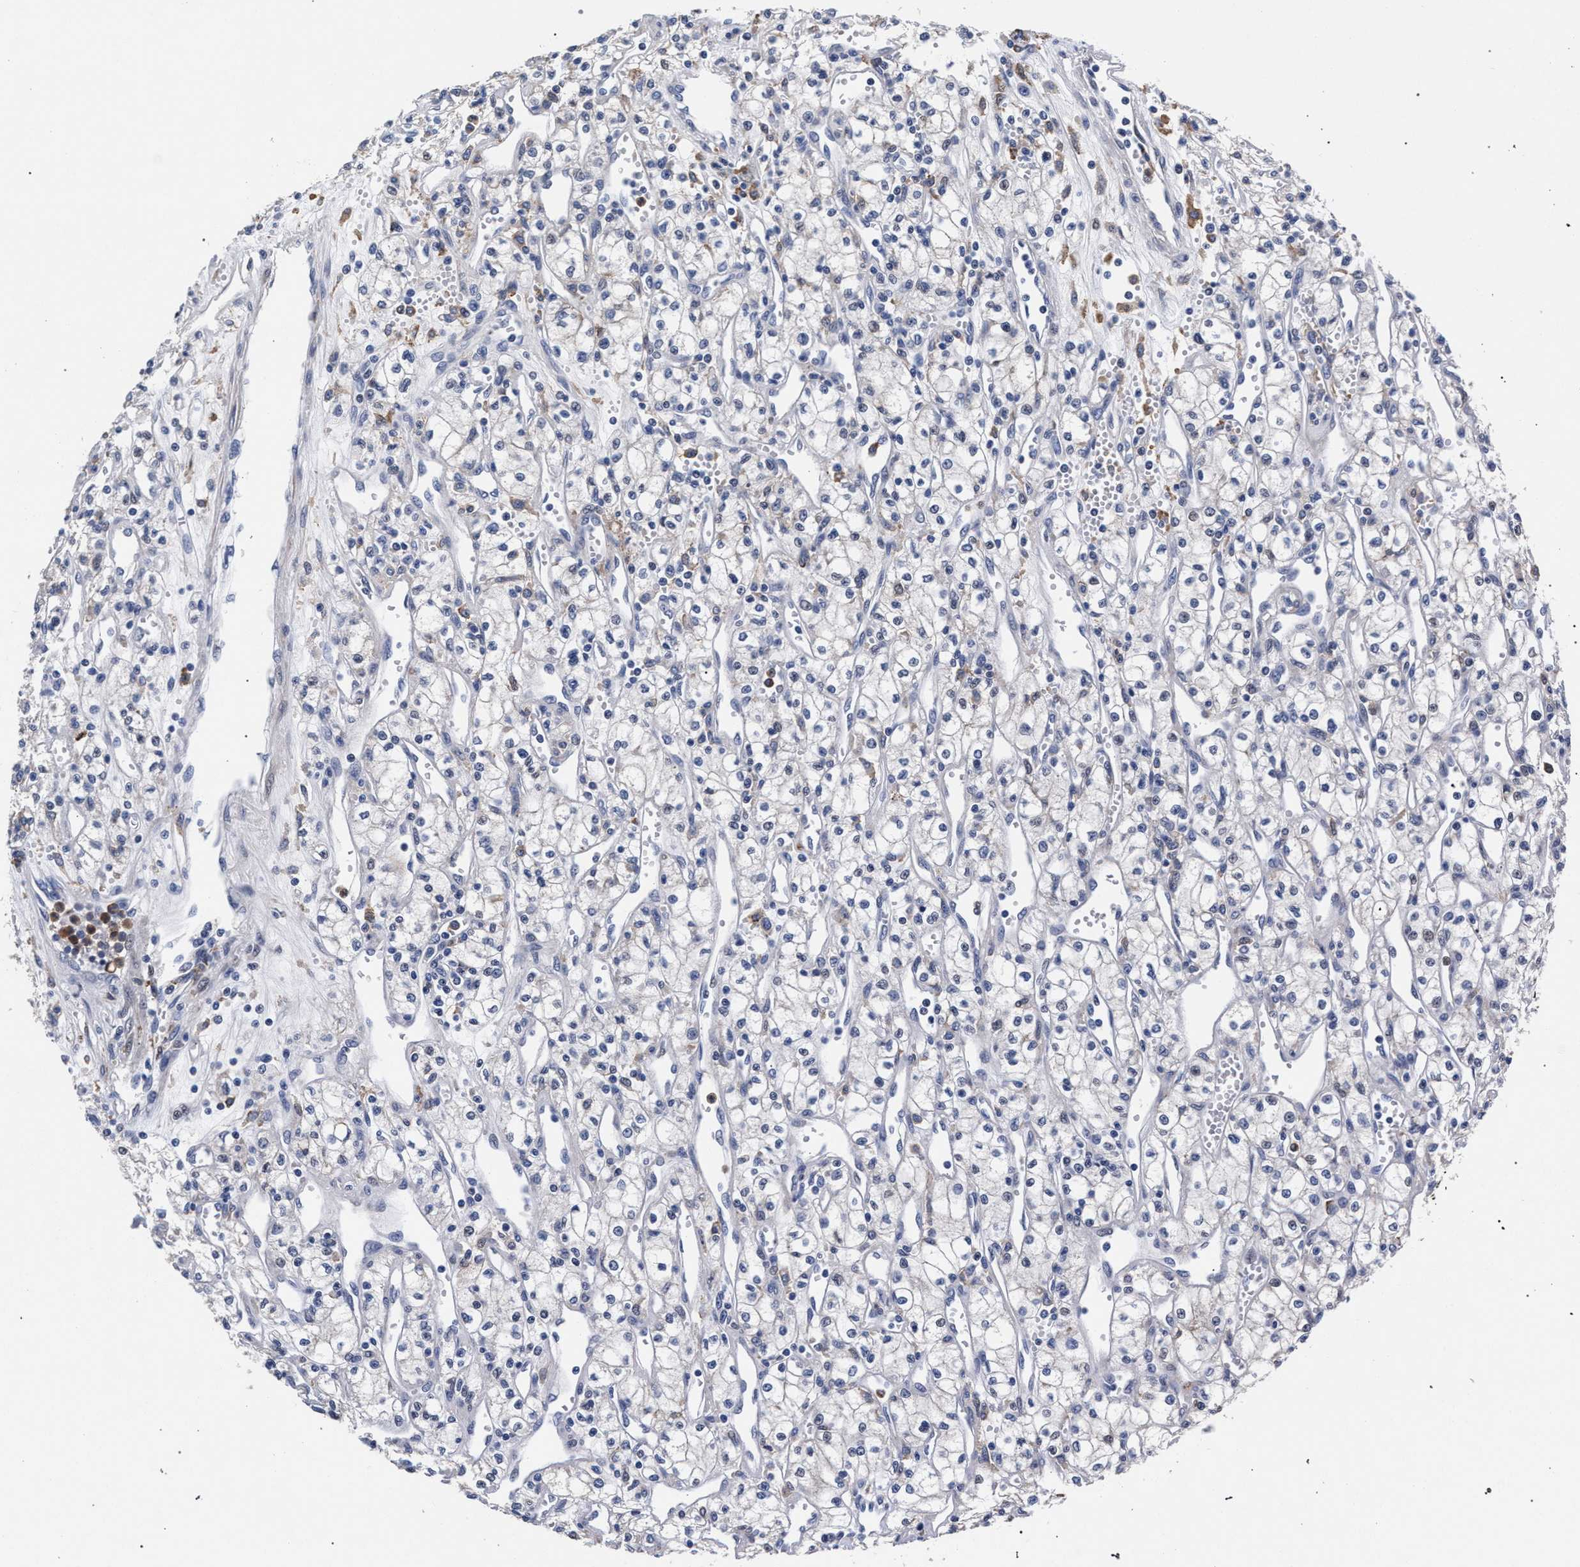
{"staining": {"intensity": "negative", "quantity": "none", "location": "none"}, "tissue": "renal cancer", "cell_type": "Tumor cells", "image_type": "cancer", "snomed": [{"axis": "morphology", "description": "Adenocarcinoma, NOS"}, {"axis": "topography", "description": "Kidney"}], "caption": "Immunohistochemical staining of renal cancer displays no significant staining in tumor cells.", "gene": "ZNF462", "patient": {"sex": "male", "age": 59}}